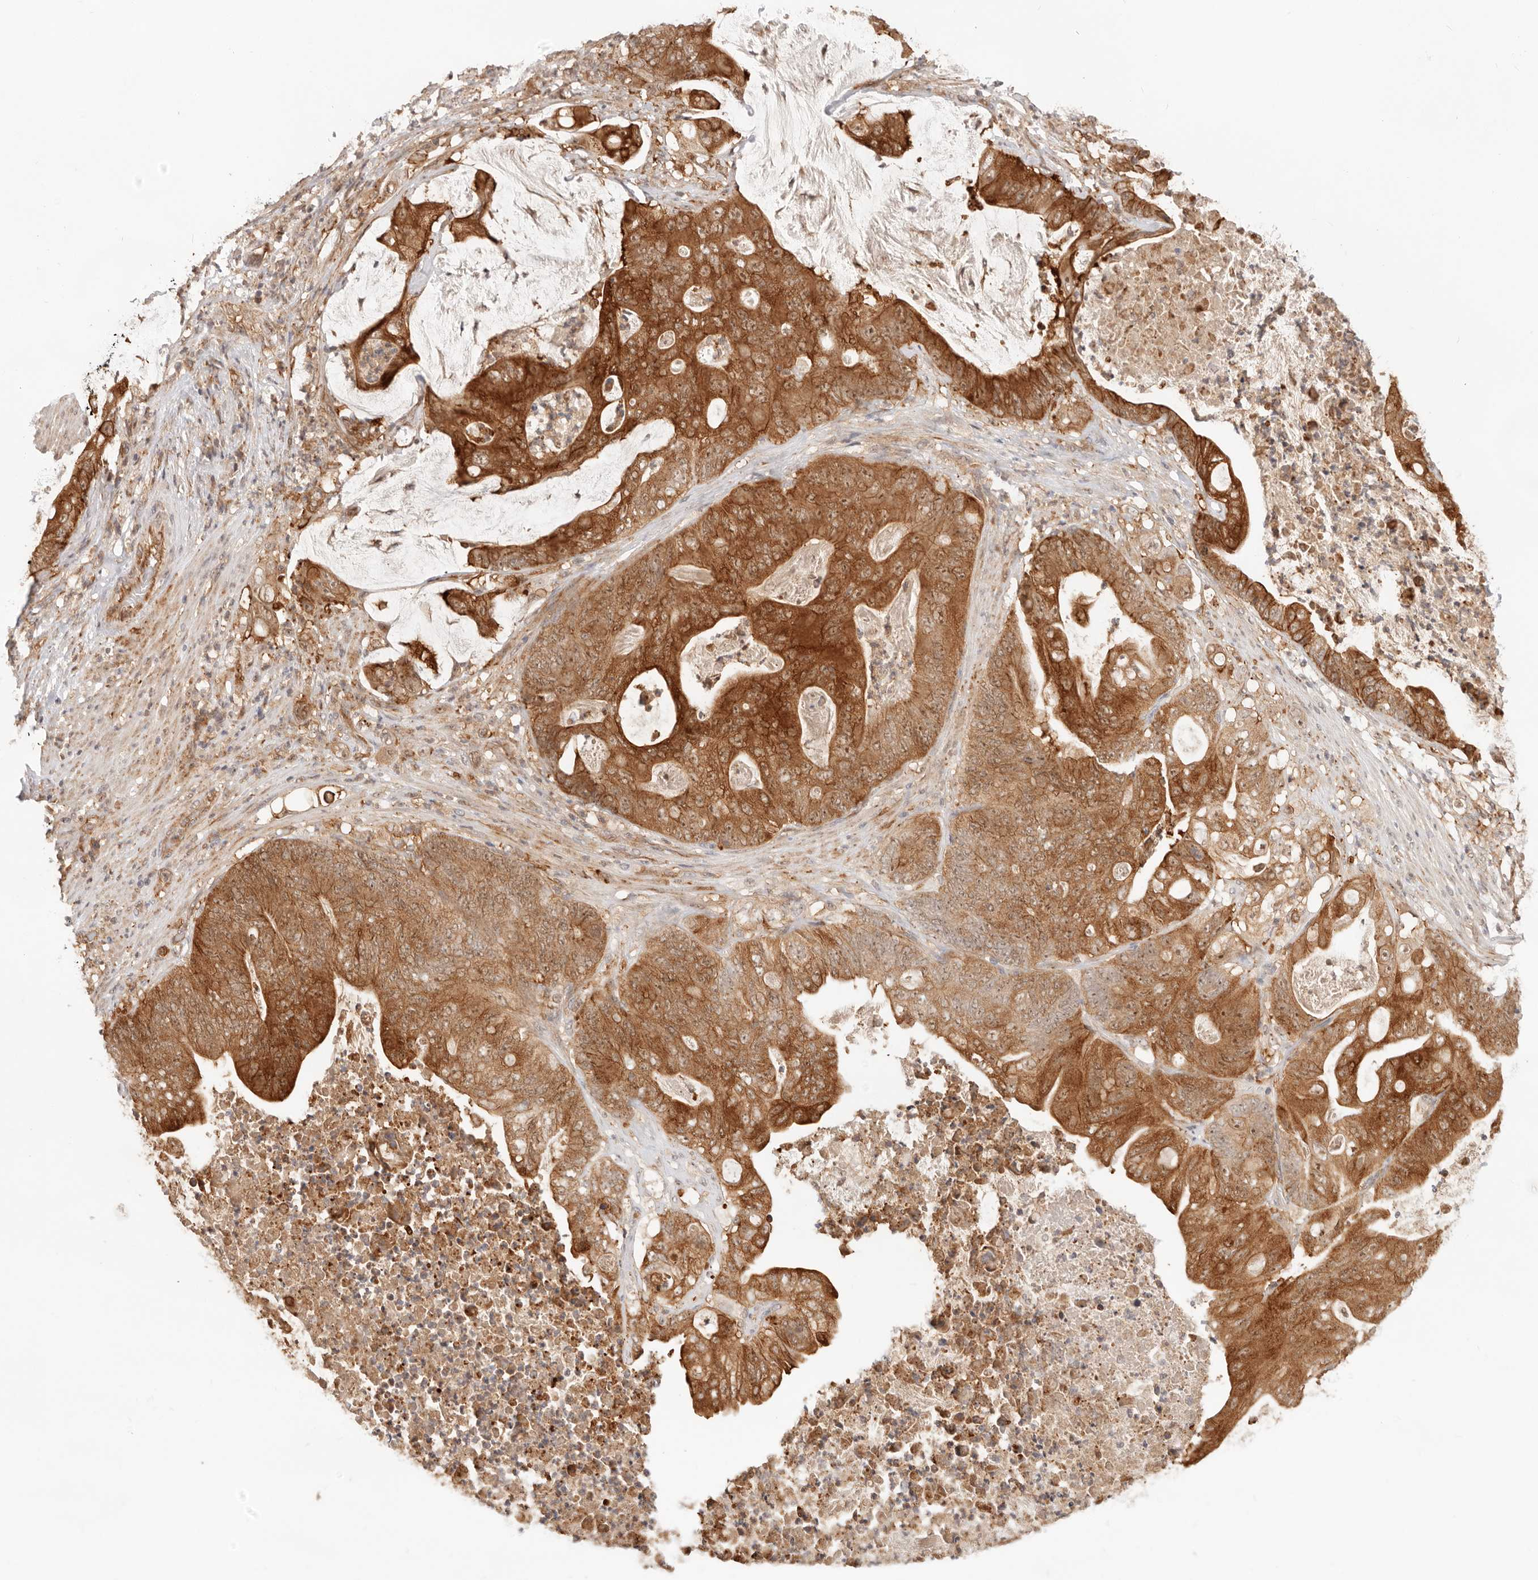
{"staining": {"intensity": "strong", "quantity": ">75%", "location": "cytoplasmic/membranous,nuclear"}, "tissue": "stomach cancer", "cell_type": "Tumor cells", "image_type": "cancer", "snomed": [{"axis": "morphology", "description": "Adenocarcinoma, NOS"}, {"axis": "topography", "description": "Stomach"}], "caption": "Stomach adenocarcinoma stained for a protein (brown) demonstrates strong cytoplasmic/membranous and nuclear positive staining in approximately >75% of tumor cells.", "gene": "HEXD", "patient": {"sex": "female", "age": 73}}